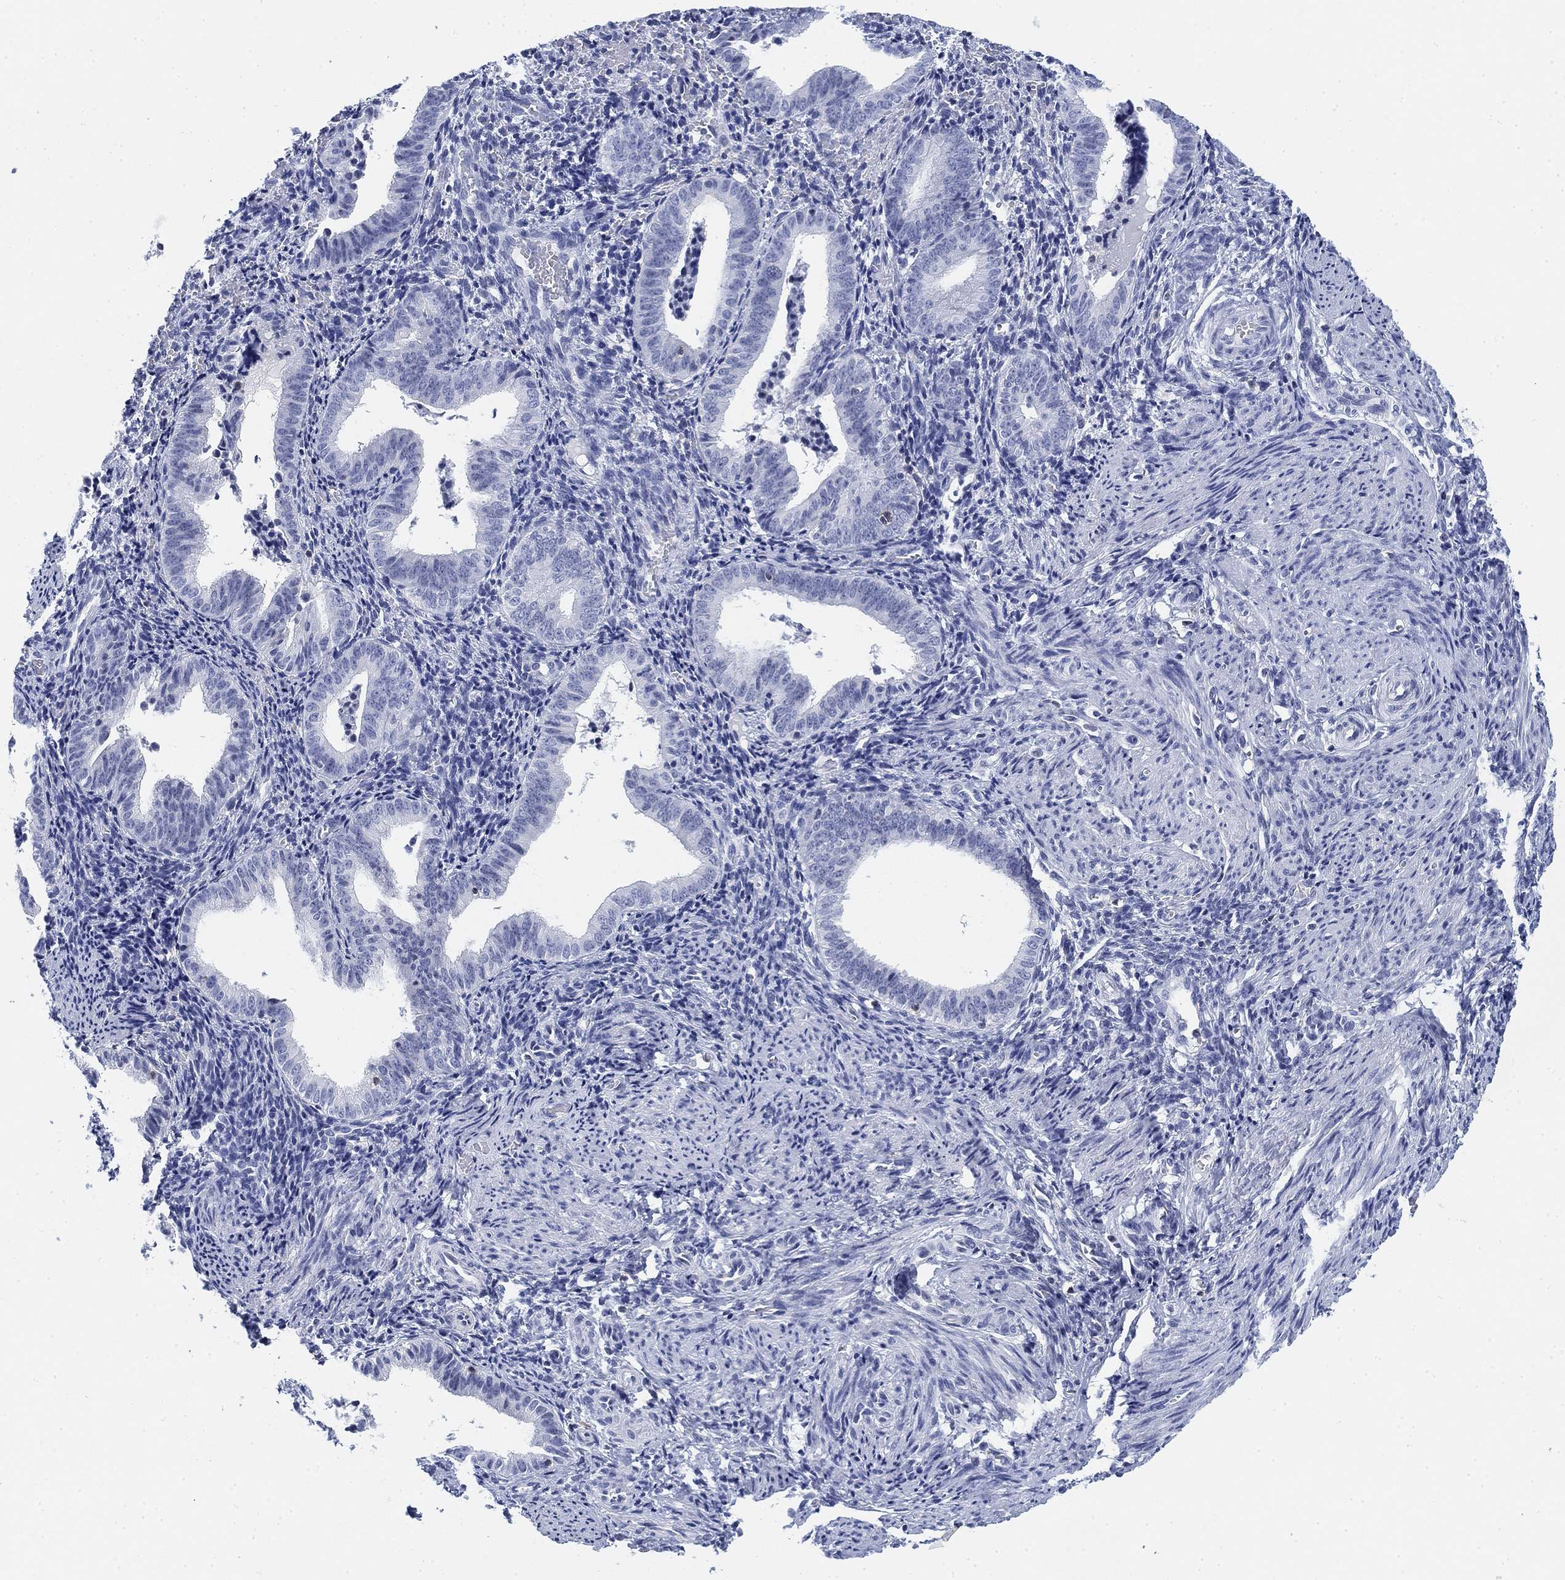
{"staining": {"intensity": "negative", "quantity": "none", "location": "none"}, "tissue": "endometrium", "cell_type": "Cells in endometrial stroma", "image_type": "normal", "snomed": [{"axis": "morphology", "description": "Normal tissue, NOS"}, {"axis": "topography", "description": "Endometrium"}], "caption": "There is no significant expression in cells in endometrial stroma of endometrium. (DAB (3,3'-diaminobenzidine) IHC with hematoxylin counter stain).", "gene": "FYB1", "patient": {"sex": "female", "age": 42}}